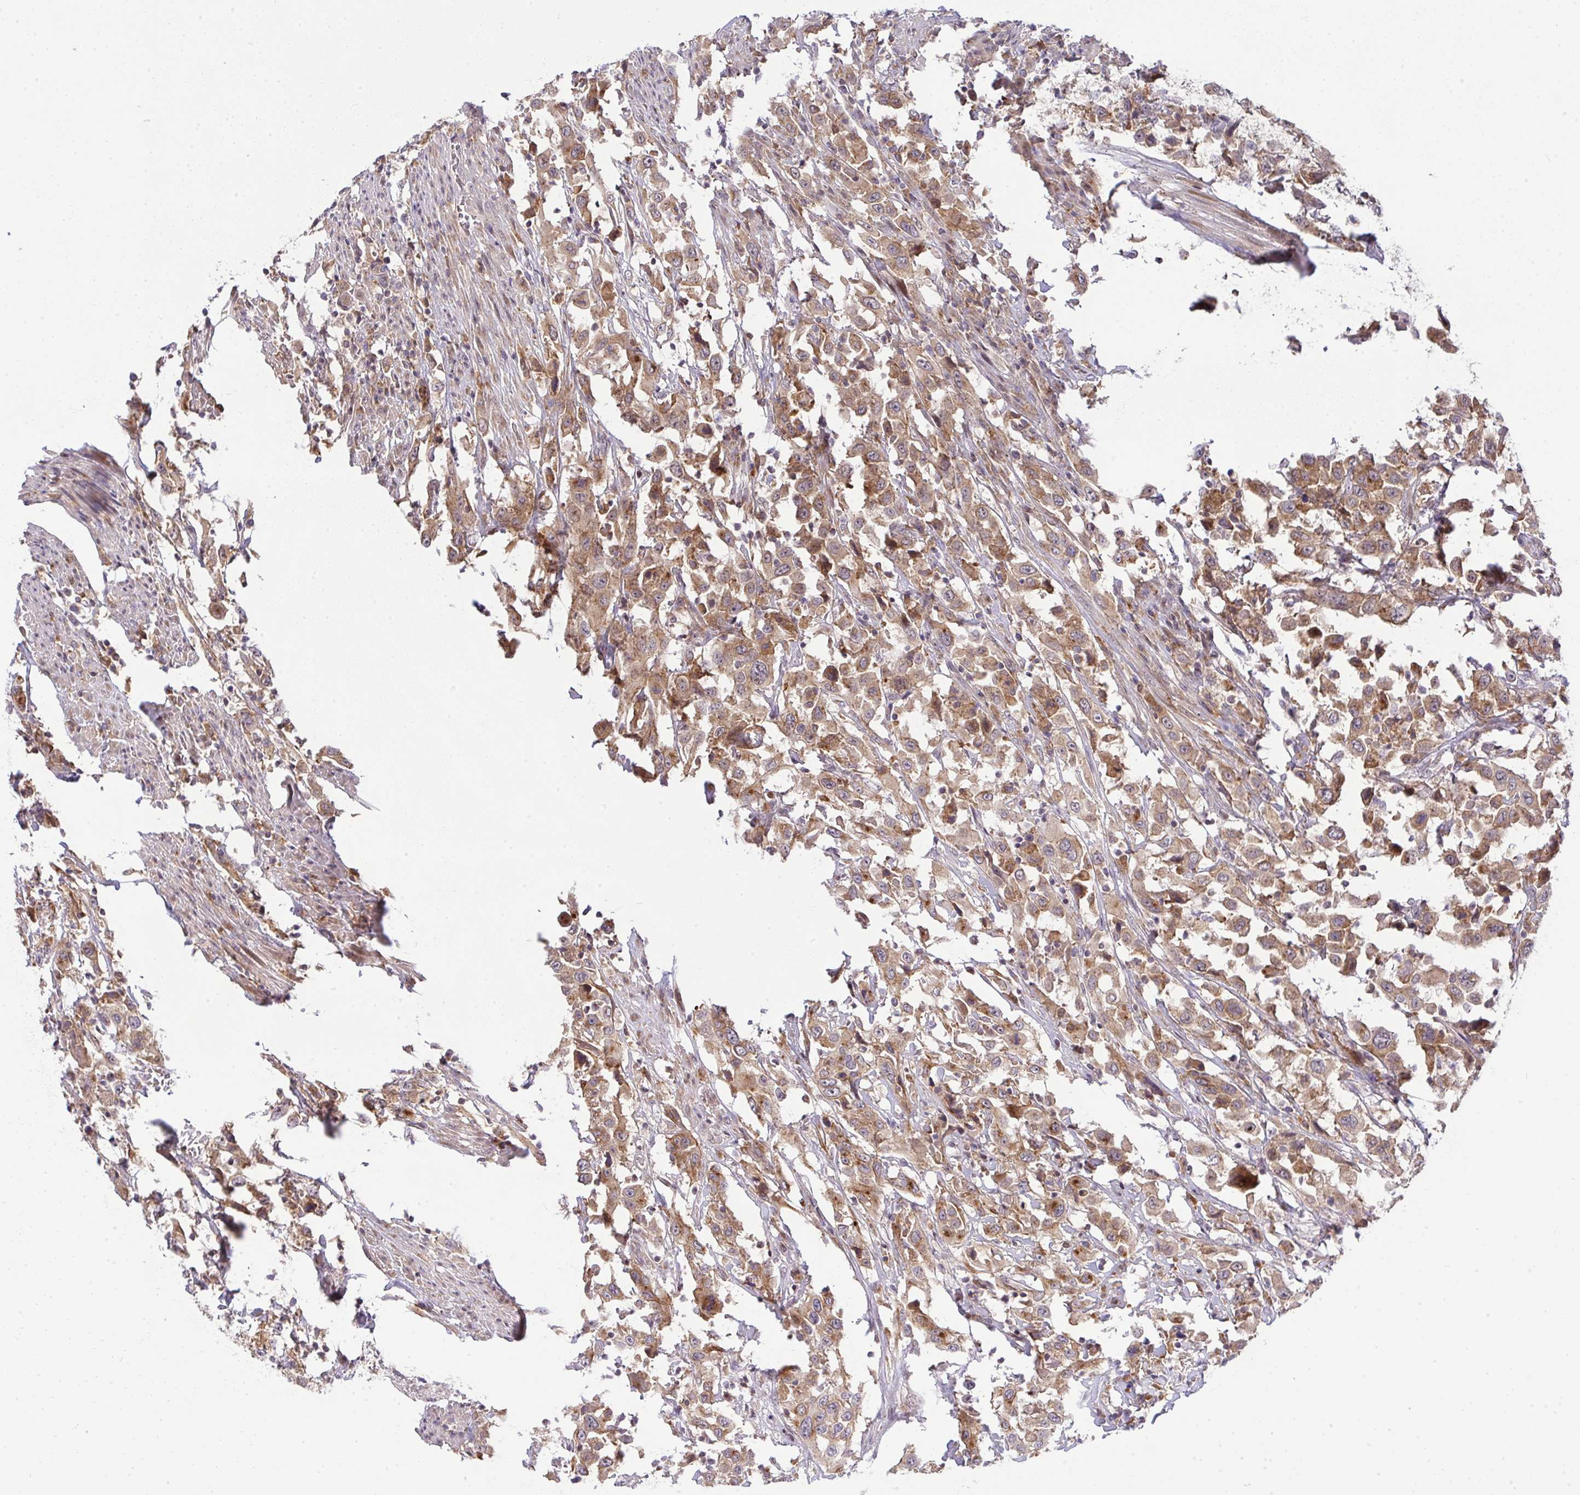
{"staining": {"intensity": "moderate", "quantity": ">75%", "location": "cytoplasmic/membranous"}, "tissue": "urothelial cancer", "cell_type": "Tumor cells", "image_type": "cancer", "snomed": [{"axis": "morphology", "description": "Urothelial carcinoma, High grade"}, {"axis": "topography", "description": "Urinary bladder"}], "caption": "This histopathology image shows immunohistochemistry staining of urothelial cancer, with medium moderate cytoplasmic/membranous staining in approximately >75% of tumor cells.", "gene": "SLC9A6", "patient": {"sex": "male", "age": 61}}